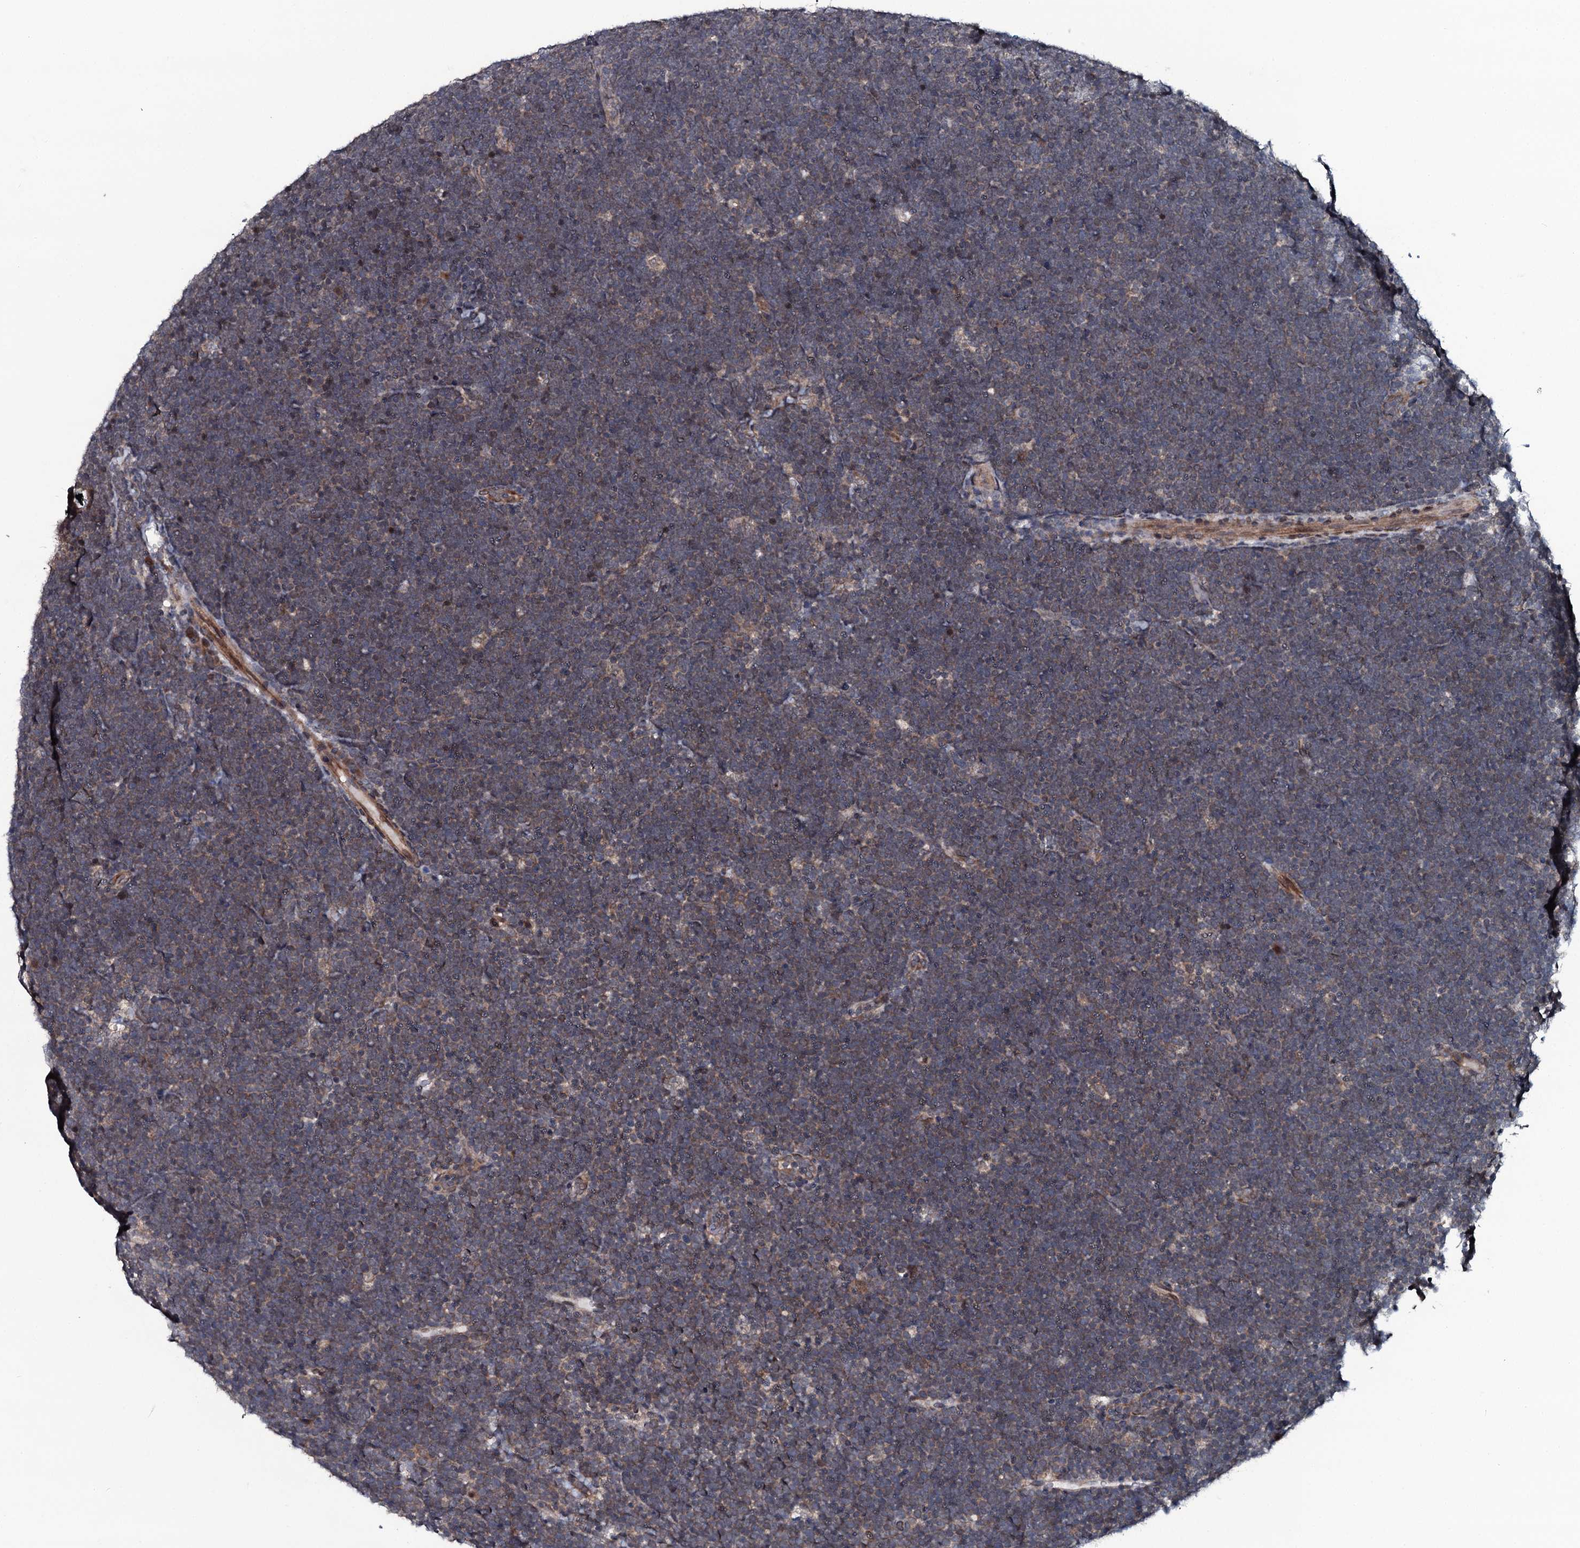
{"staining": {"intensity": "weak", "quantity": "25%-75%", "location": "cytoplasmic/membranous"}, "tissue": "lymphoma", "cell_type": "Tumor cells", "image_type": "cancer", "snomed": [{"axis": "morphology", "description": "Malignant lymphoma, non-Hodgkin's type, High grade"}, {"axis": "topography", "description": "Lymph node"}], "caption": "A brown stain highlights weak cytoplasmic/membranous expression of a protein in malignant lymphoma, non-Hodgkin's type (high-grade) tumor cells.", "gene": "OGFOD2", "patient": {"sex": "male", "age": 13}}